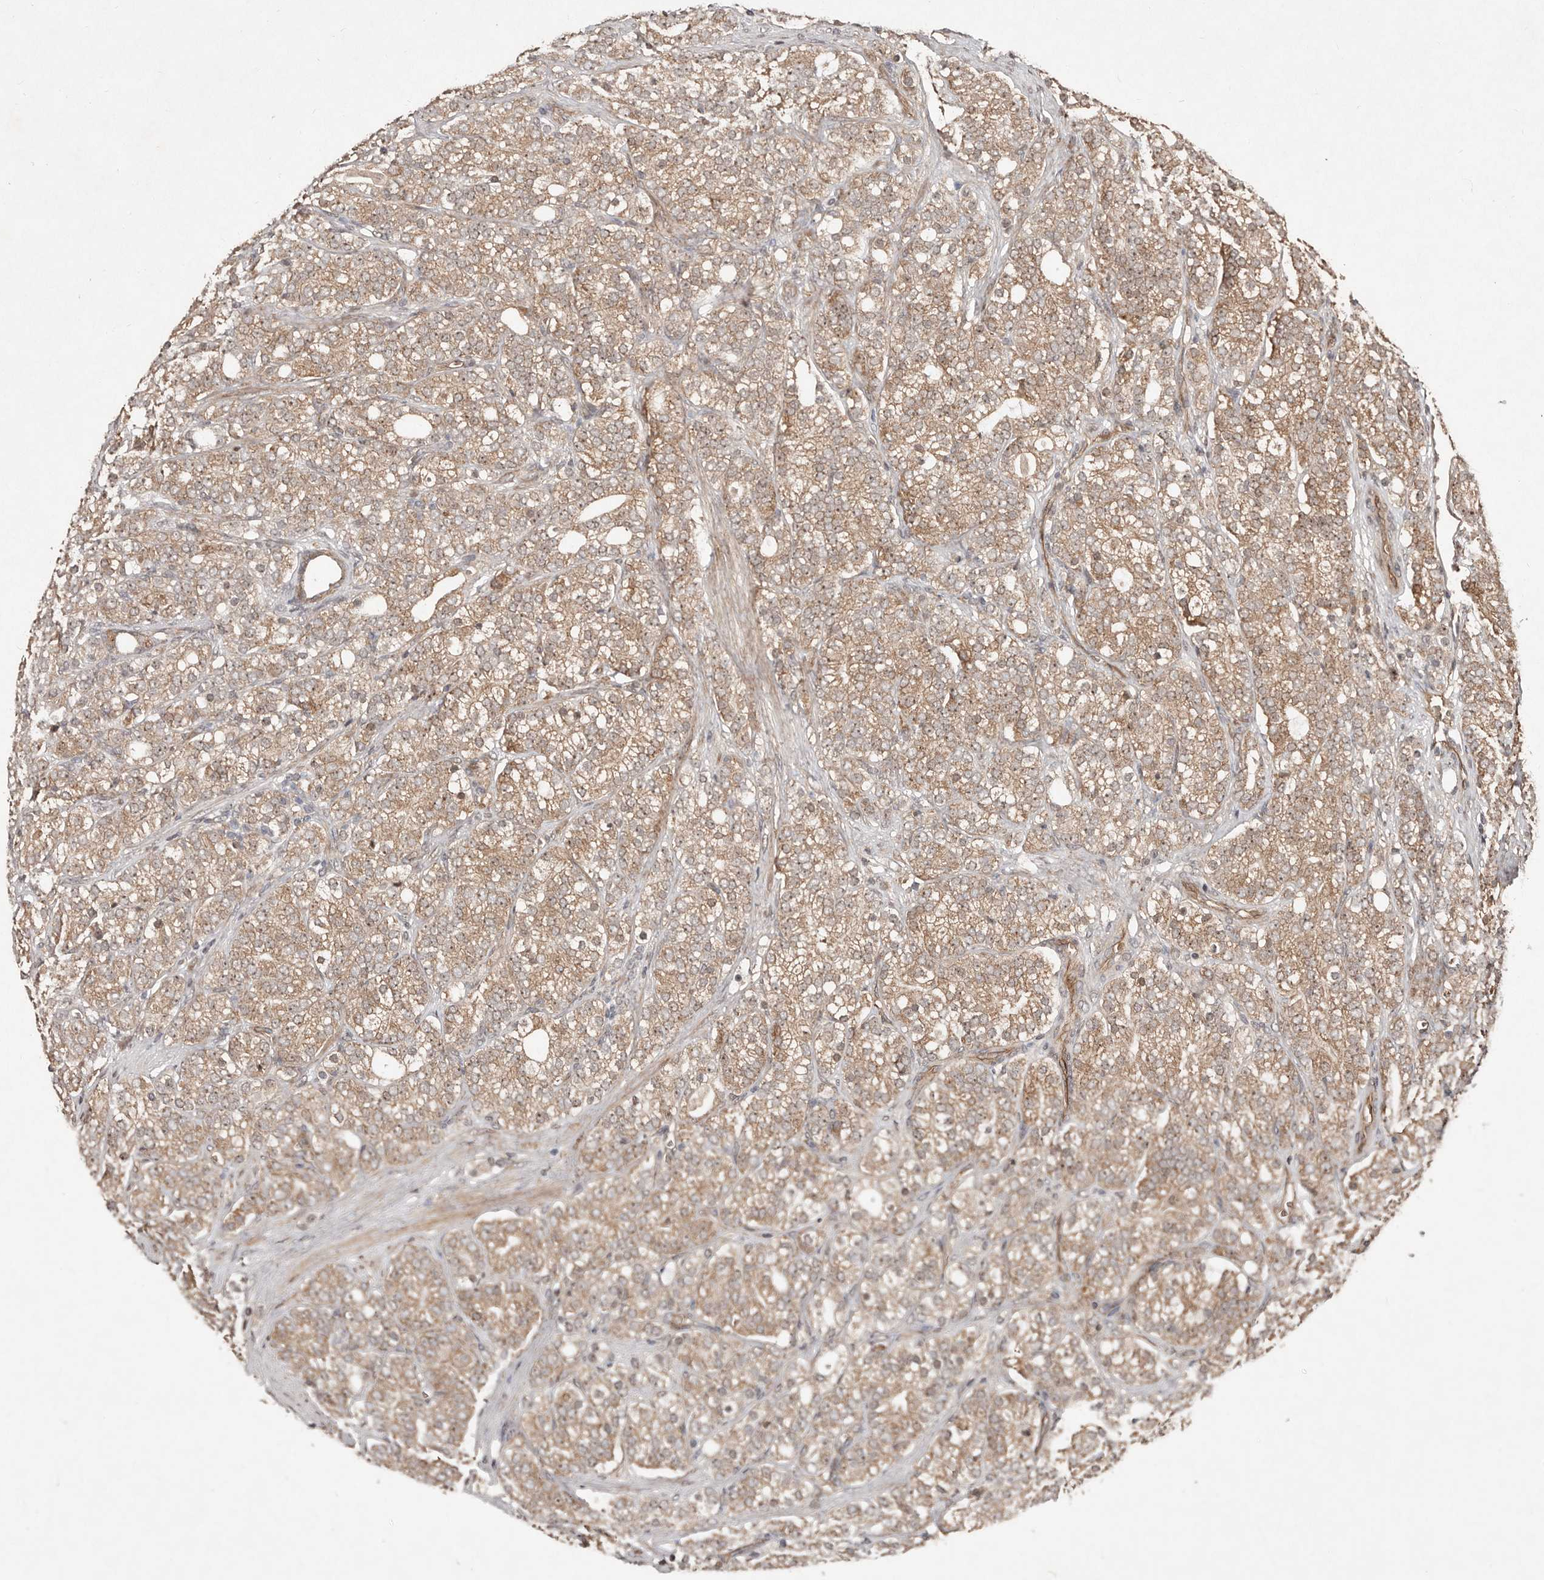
{"staining": {"intensity": "moderate", "quantity": ">75%", "location": "cytoplasmic/membranous"}, "tissue": "prostate cancer", "cell_type": "Tumor cells", "image_type": "cancer", "snomed": [{"axis": "morphology", "description": "Adenocarcinoma, High grade"}, {"axis": "topography", "description": "Prostate"}], "caption": "A medium amount of moderate cytoplasmic/membranous staining is identified in approximately >75% of tumor cells in high-grade adenocarcinoma (prostate) tissue.", "gene": "DIP2C", "patient": {"sex": "male", "age": 57}}